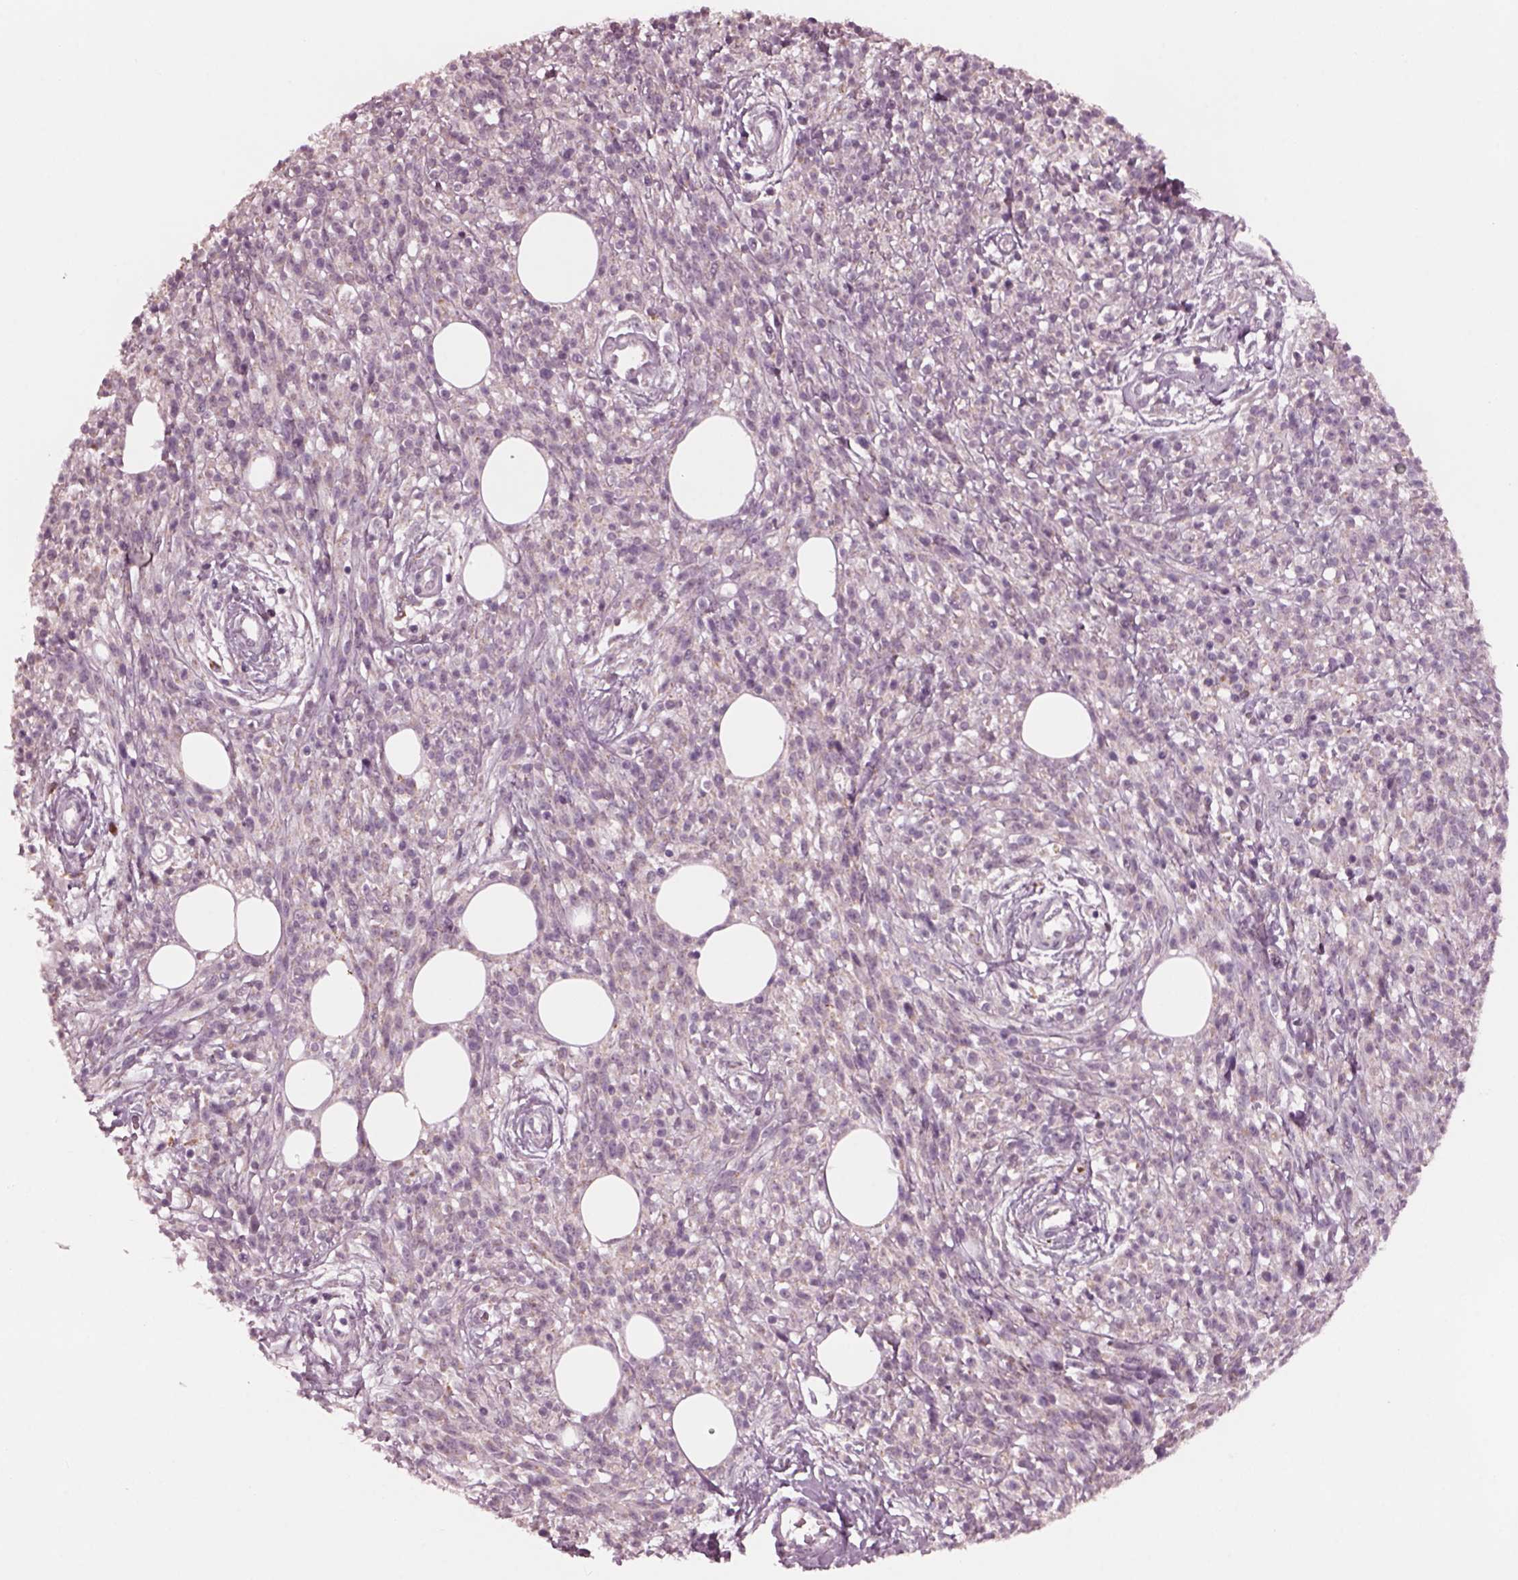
{"staining": {"intensity": "weak", "quantity": "<25%", "location": "cytoplasmic/membranous"}, "tissue": "melanoma", "cell_type": "Tumor cells", "image_type": "cancer", "snomed": [{"axis": "morphology", "description": "Malignant melanoma, NOS"}, {"axis": "topography", "description": "Skin"}, {"axis": "topography", "description": "Skin of trunk"}], "caption": "An immunohistochemistry image of melanoma is shown. There is no staining in tumor cells of melanoma.", "gene": "CELSR3", "patient": {"sex": "male", "age": 74}}